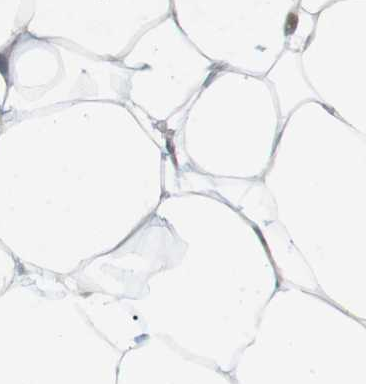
{"staining": {"intensity": "weak", "quantity": "<25%", "location": "cytoplasmic/membranous"}, "tissue": "adipose tissue", "cell_type": "Adipocytes", "image_type": "normal", "snomed": [{"axis": "morphology", "description": "Normal tissue, NOS"}, {"axis": "topography", "description": "Breast"}, {"axis": "topography", "description": "Adipose tissue"}], "caption": "An immunohistochemistry (IHC) histopathology image of benign adipose tissue is shown. There is no staining in adipocytes of adipose tissue. (DAB immunohistochemistry, high magnification).", "gene": "PPP1R14A", "patient": {"sex": "female", "age": 25}}